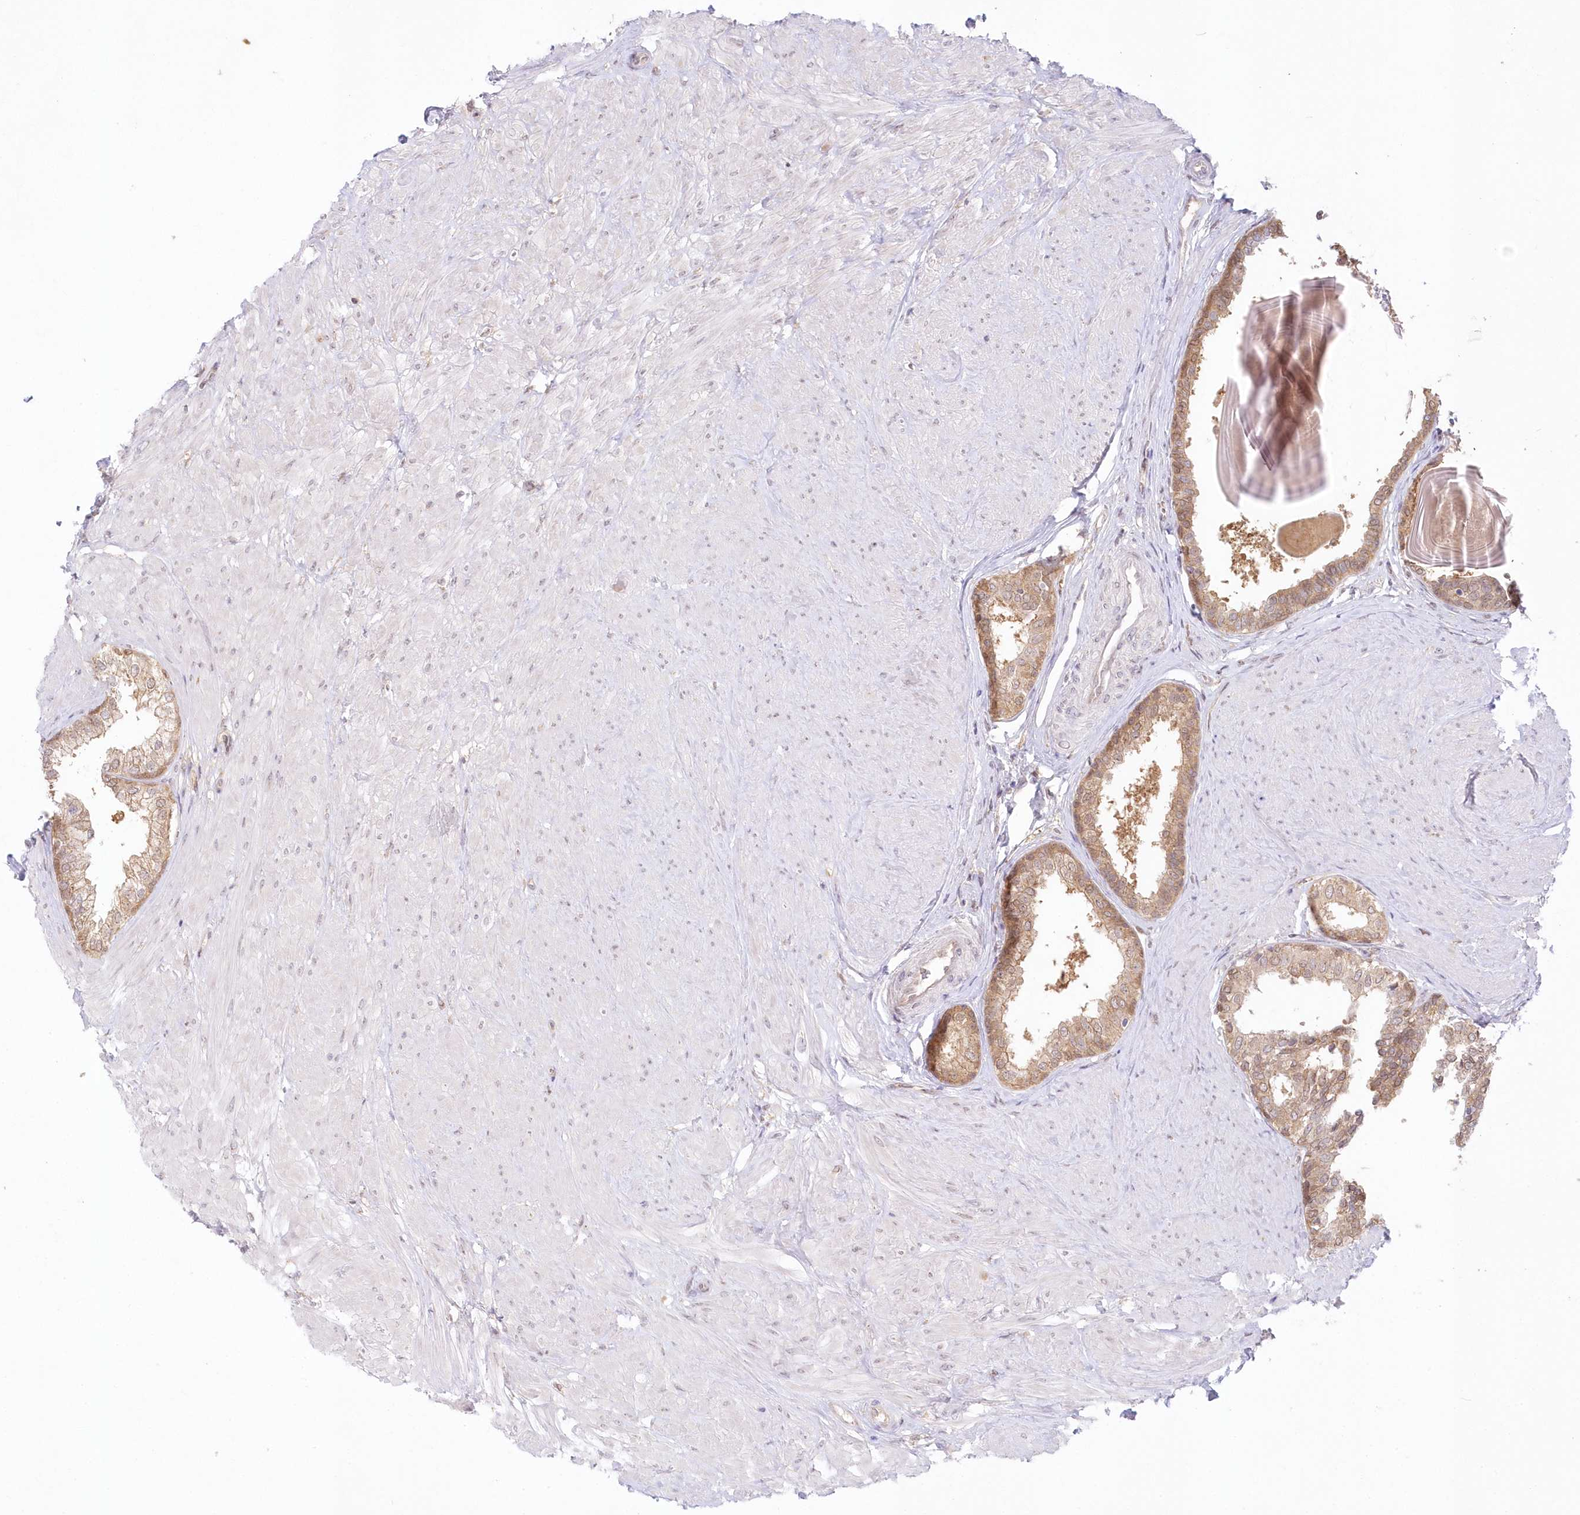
{"staining": {"intensity": "moderate", "quantity": ">75%", "location": "cytoplasmic/membranous,nuclear"}, "tissue": "prostate", "cell_type": "Glandular cells", "image_type": "normal", "snomed": [{"axis": "morphology", "description": "Normal tissue, NOS"}, {"axis": "topography", "description": "Prostate"}], "caption": "IHC micrograph of normal prostate: human prostate stained using immunohistochemistry (IHC) shows medium levels of moderate protein expression localized specifically in the cytoplasmic/membranous,nuclear of glandular cells, appearing as a cytoplasmic/membranous,nuclear brown color.", "gene": "RNPEP", "patient": {"sex": "male", "age": 48}}